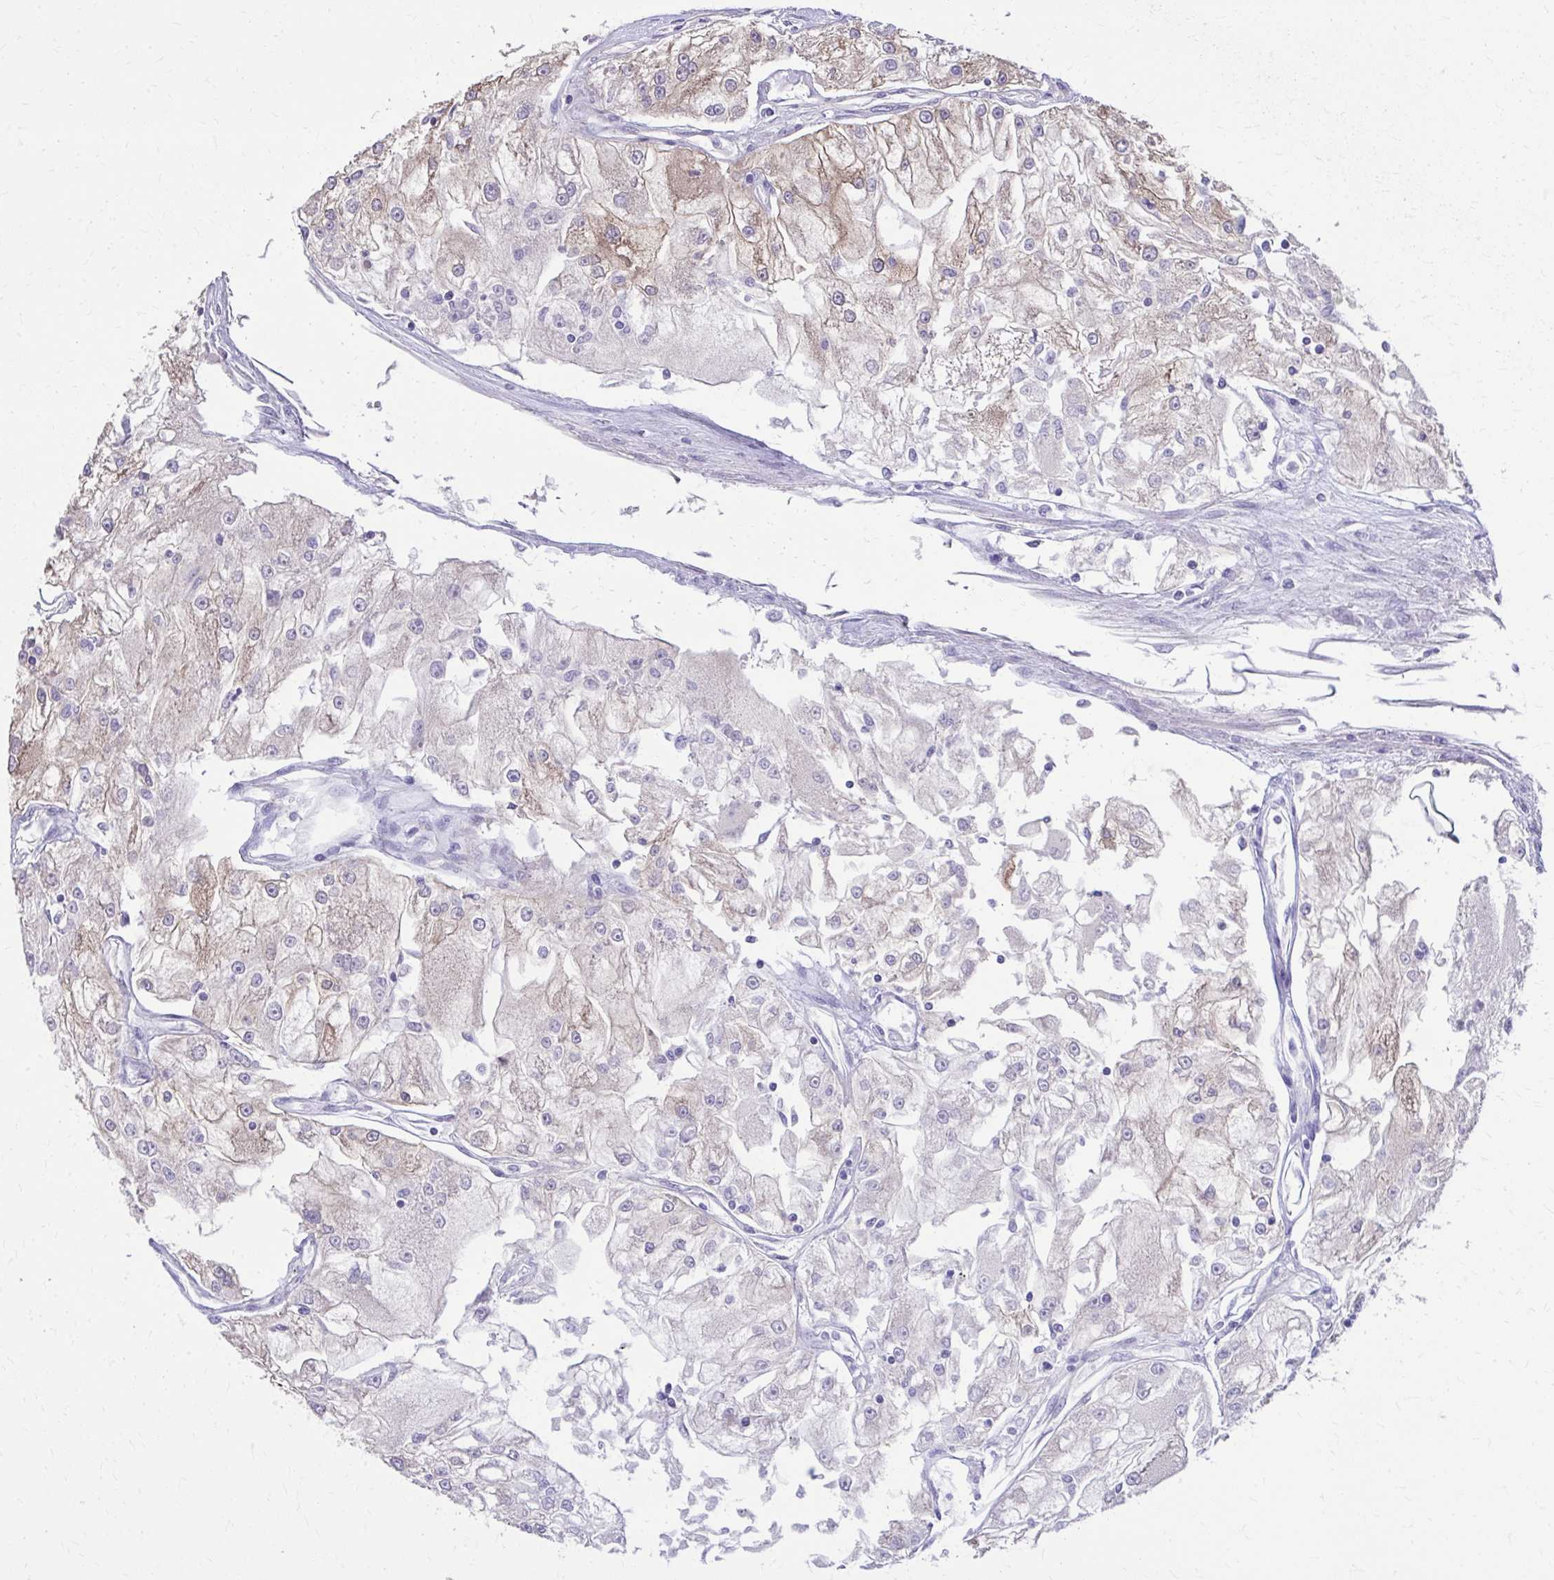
{"staining": {"intensity": "weak", "quantity": "25%-75%", "location": "cytoplasmic/membranous"}, "tissue": "renal cancer", "cell_type": "Tumor cells", "image_type": "cancer", "snomed": [{"axis": "morphology", "description": "Adenocarcinoma, NOS"}, {"axis": "topography", "description": "Kidney"}], "caption": "Approximately 25%-75% of tumor cells in human renal cancer (adenocarcinoma) reveal weak cytoplasmic/membranous protein positivity as visualized by brown immunohistochemical staining.", "gene": "EPB41L1", "patient": {"sex": "female", "age": 72}}